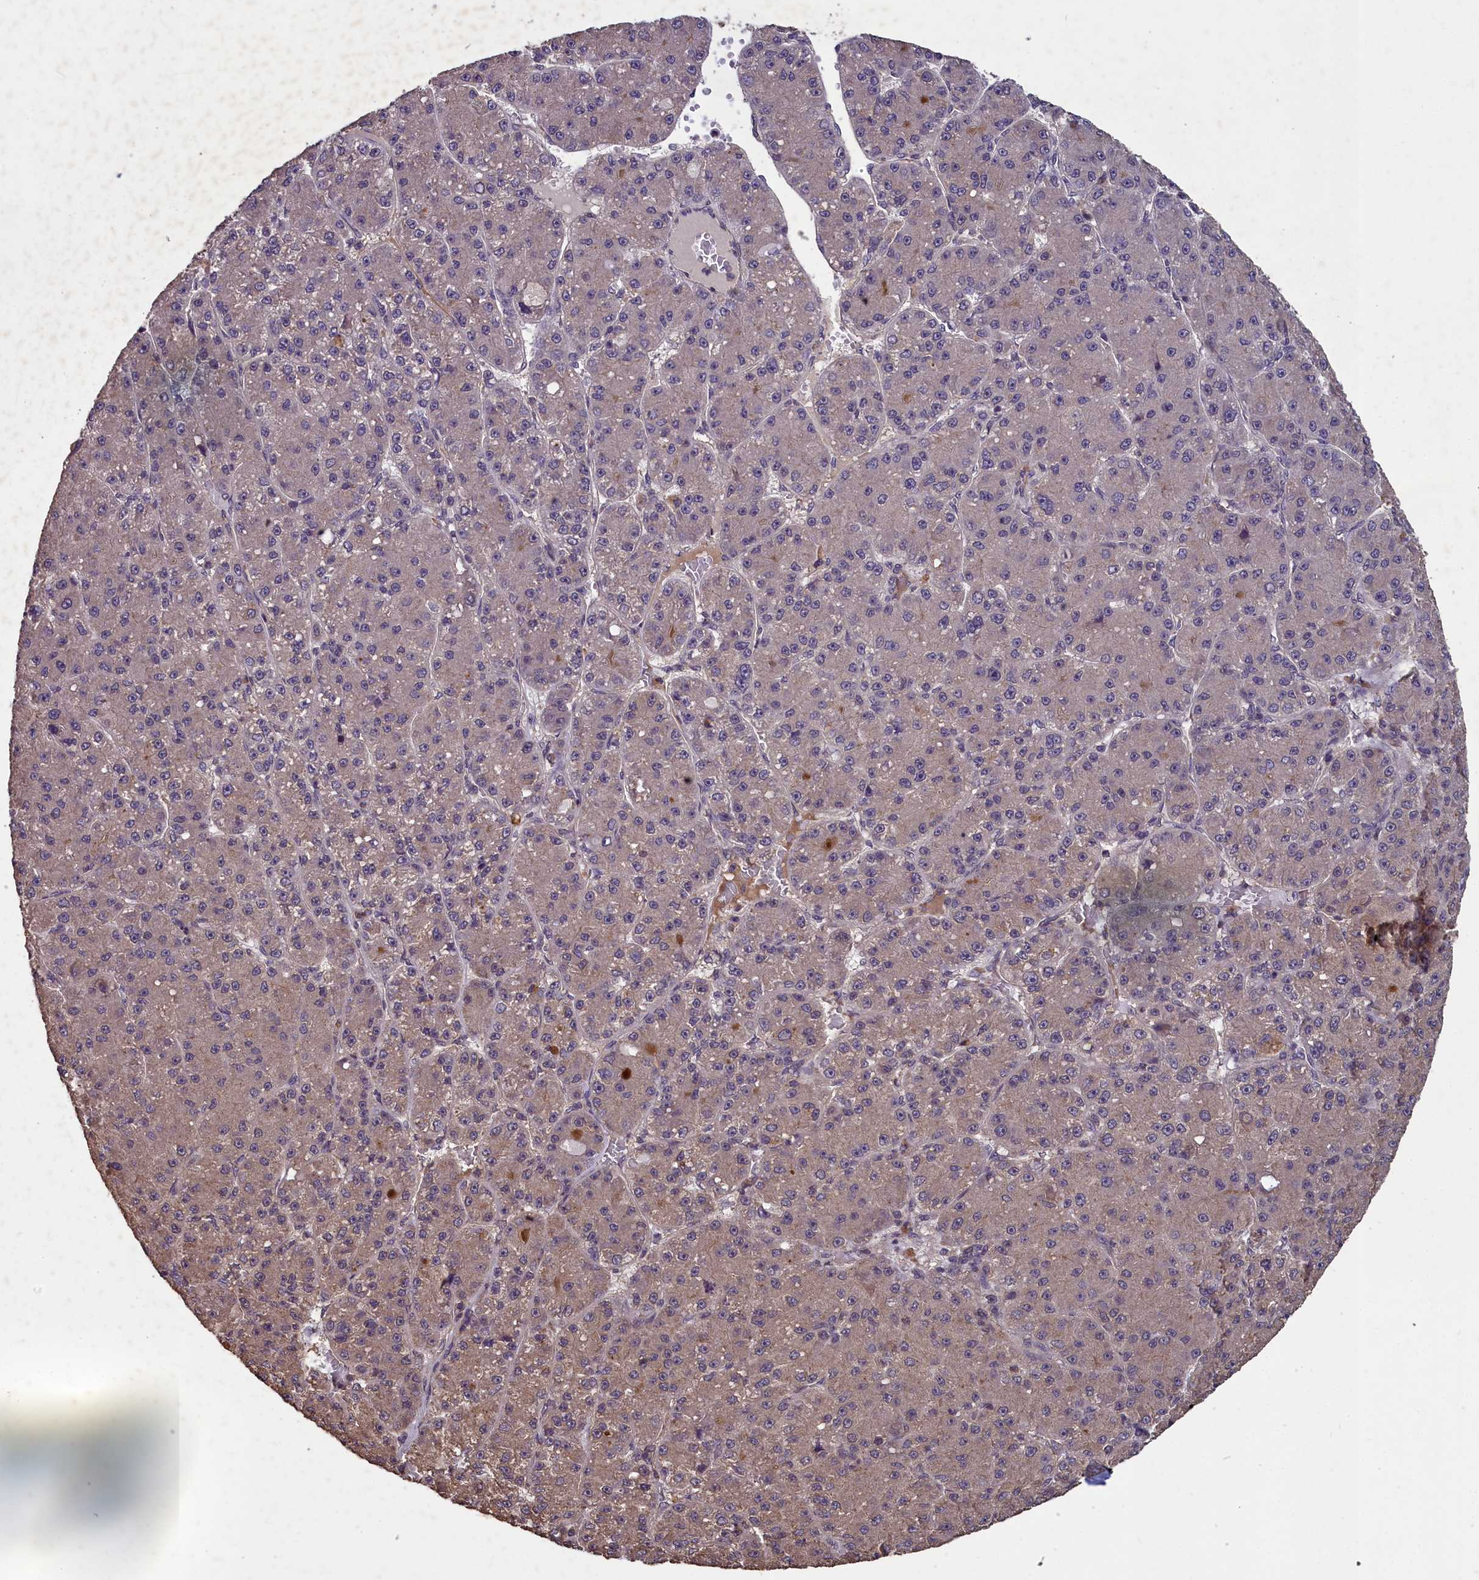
{"staining": {"intensity": "weak", "quantity": "<25%", "location": "cytoplasmic/membranous"}, "tissue": "liver cancer", "cell_type": "Tumor cells", "image_type": "cancer", "snomed": [{"axis": "morphology", "description": "Carcinoma, Hepatocellular, NOS"}, {"axis": "topography", "description": "Liver"}], "caption": "IHC micrograph of human liver cancer (hepatocellular carcinoma) stained for a protein (brown), which displays no expression in tumor cells.", "gene": "CHD9", "patient": {"sex": "male", "age": 67}}